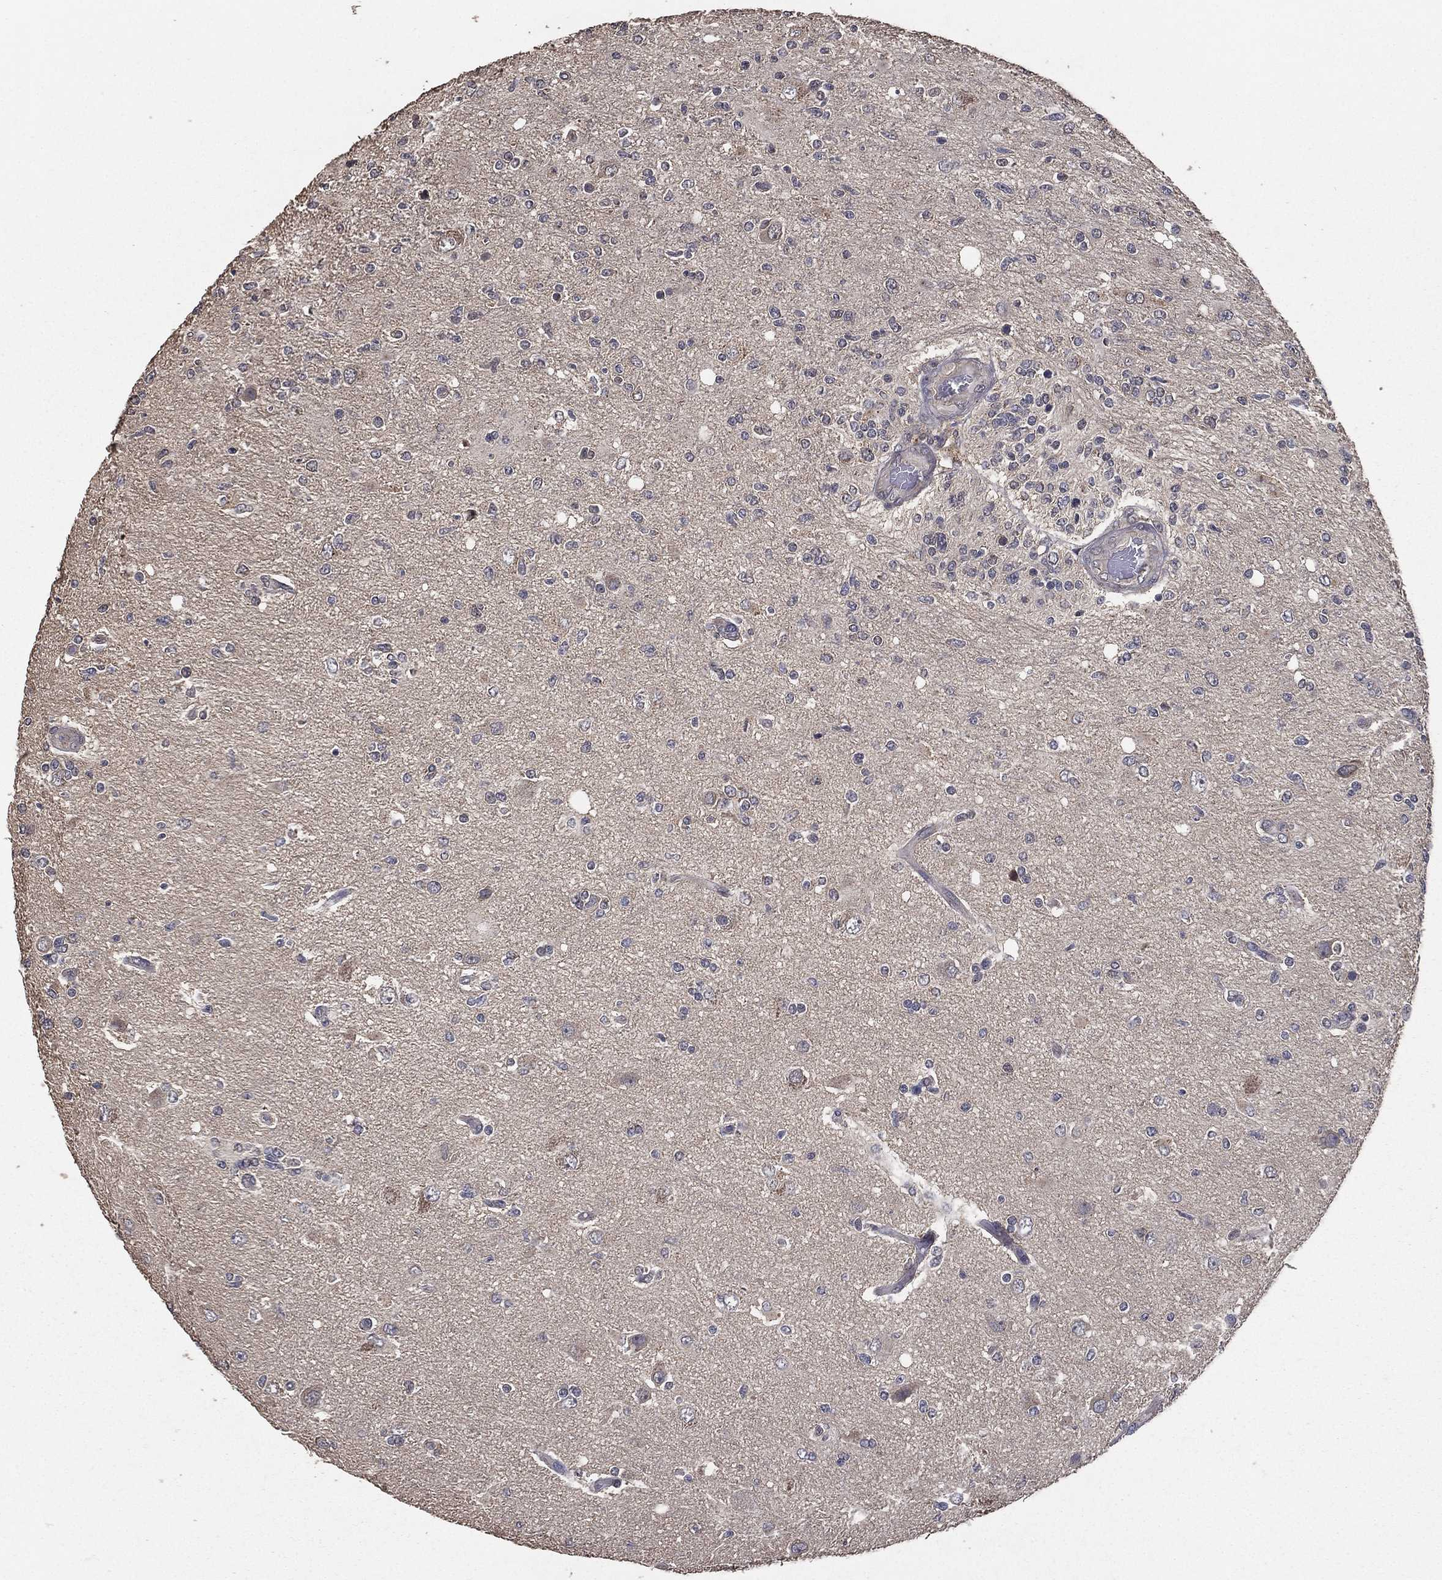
{"staining": {"intensity": "negative", "quantity": "none", "location": "none"}, "tissue": "glioma", "cell_type": "Tumor cells", "image_type": "cancer", "snomed": [{"axis": "morphology", "description": "Glioma, malignant, High grade"}, {"axis": "topography", "description": "Cerebral cortex"}], "caption": "A high-resolution photomicrograph shows IHC staining of malignant glioma (high-grade), which displays no significant positivity in tumor cells.", "gene": "PCNT", "patient": {"sex": "male", "age": 70}}